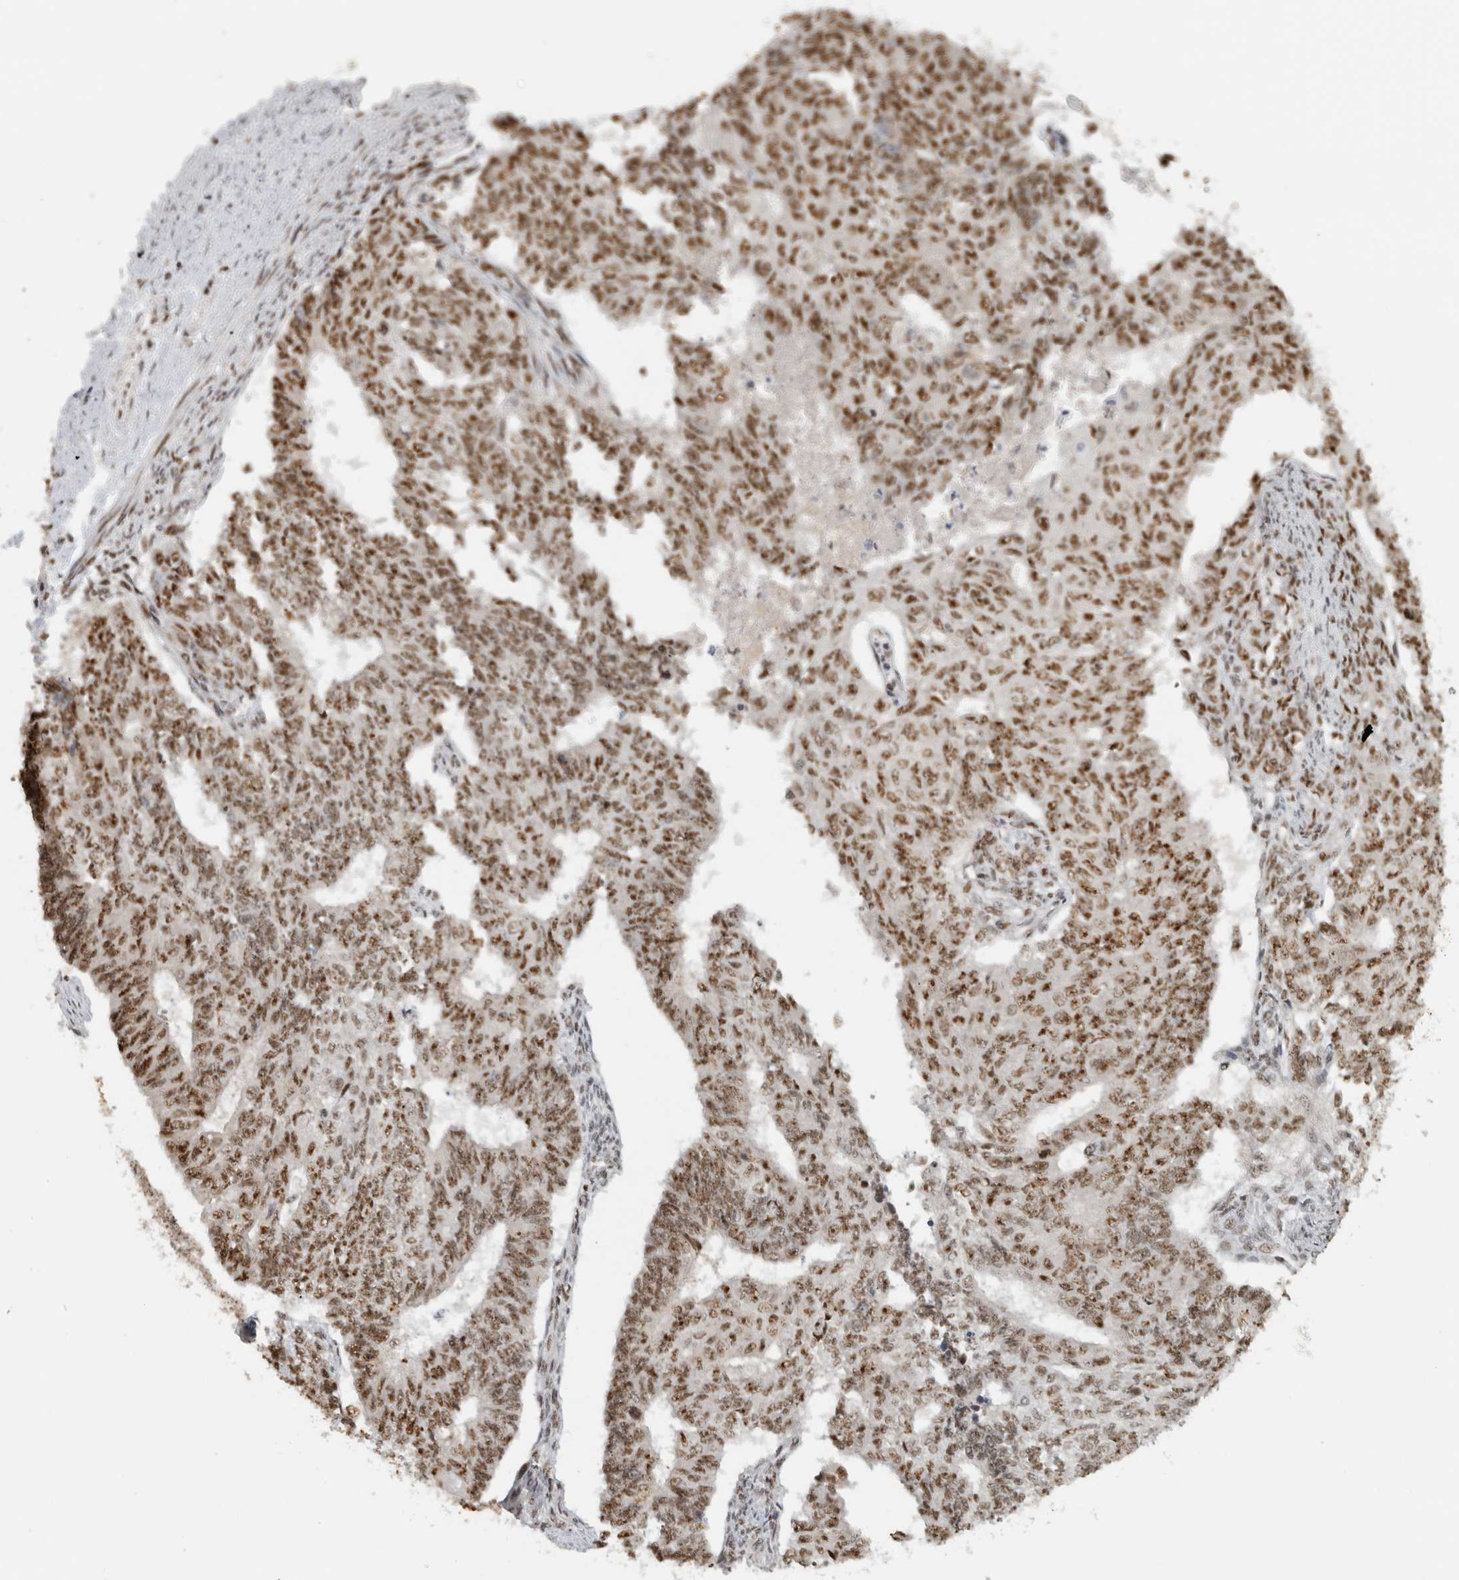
{"staining": {"intensity": "moderate", "quantity": ">75%", "location": "nuclear"}, "tissue": "endometrial cancer", "cell_type": "Tumor cells", "image_type": "cancer", "snomed": [{"axis": "morphology", "description": "Adenocarcinoma, NOS"}, {"axis": "topography", "description": "Endometrium"}], "caption": "This image displays endometrial adenocarcinoma stained with immunohistochemistry to label a protein in brown. The nuclear of tumor cells show moderate positivity for the protein. Nuclei are counter-stained blue.", "gene": "EBNA1BP2", "patient": {"sex": "female", "age": 32}}